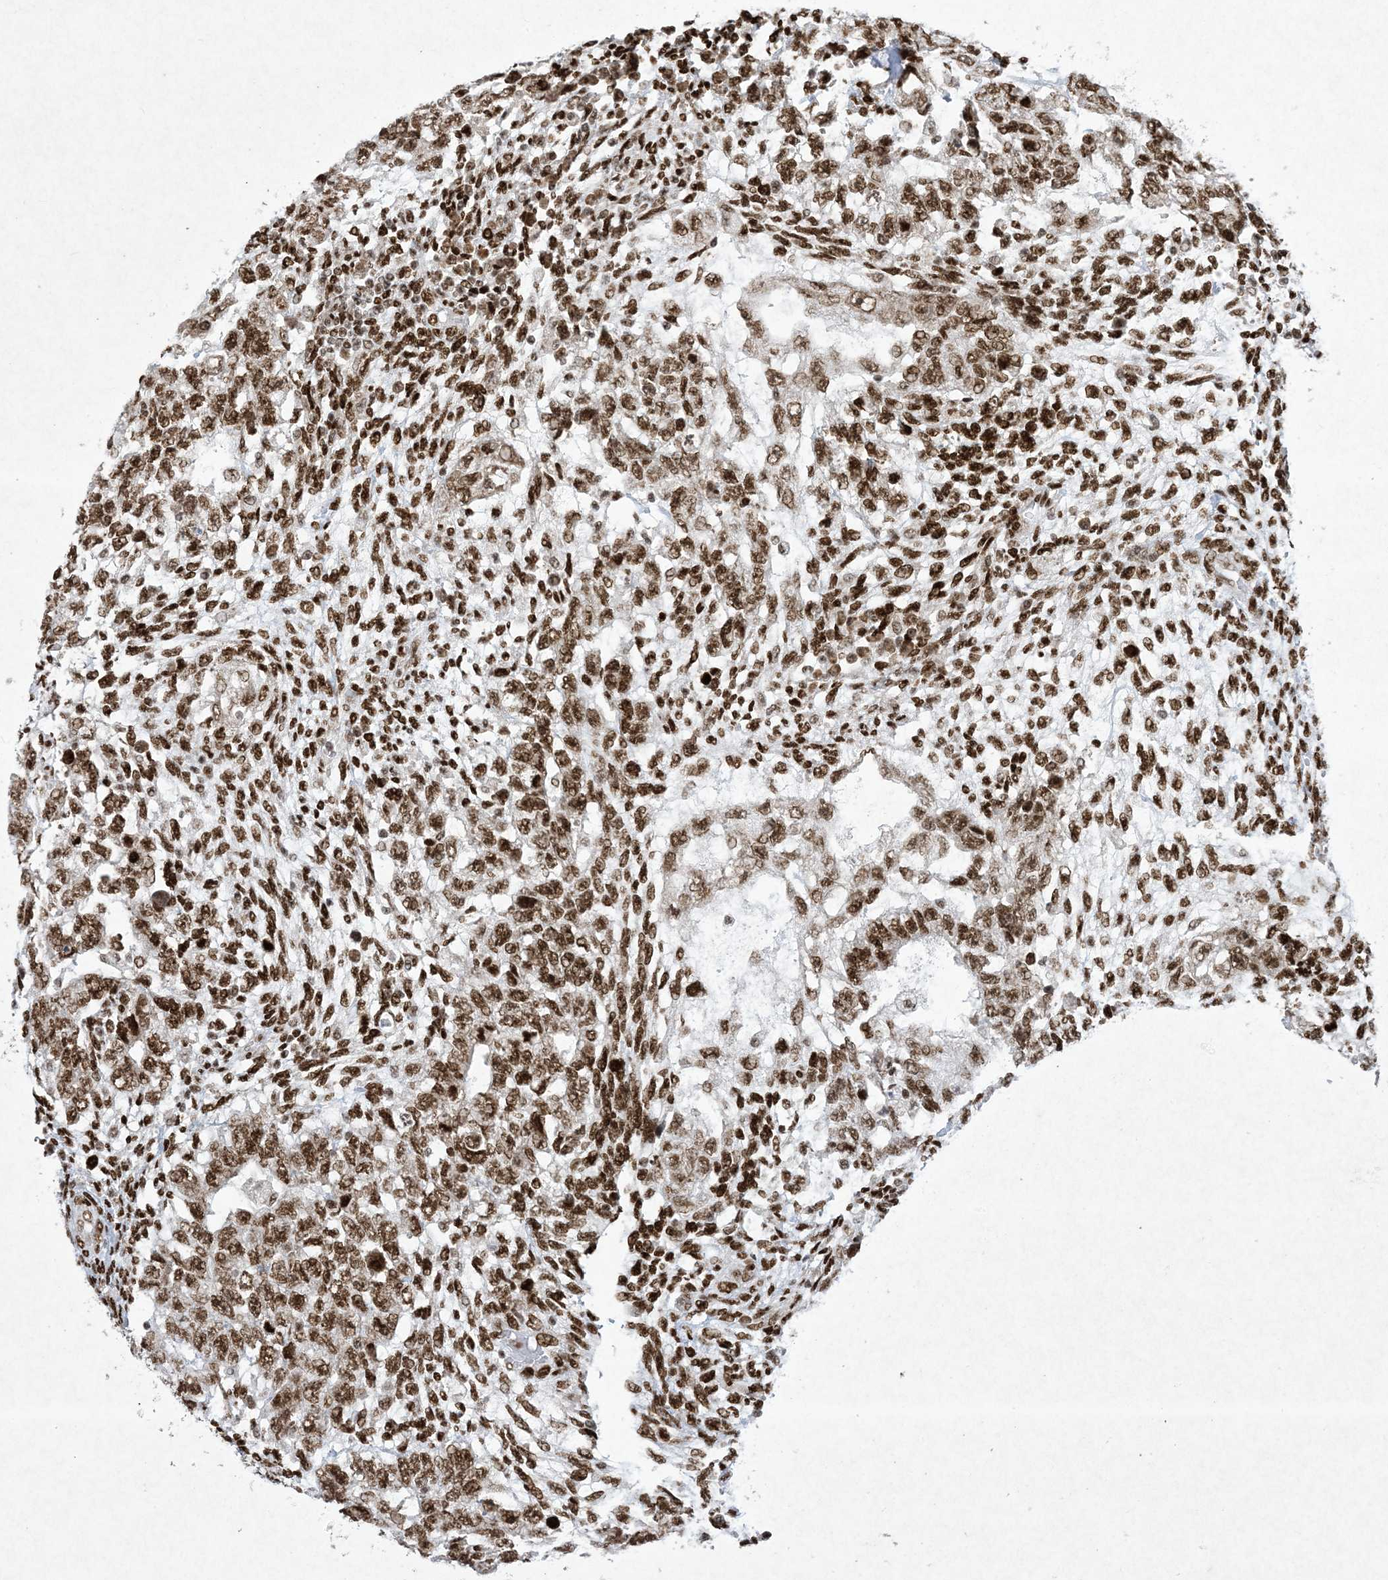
{"staining": {"intensity": "moderate", "quantity": ">75%", "location": "nuclear"}, "tissue": "testis cancer", "cell_type": "Tumor cells", "image_type": "cancer", "snomed": [{"axis": "morphology", "description": "Normal tissue, NOS"}, {"axis": "morphology", "description": "Carcinoma, Embryonal, NOS"}, {"axis": "topography", "description": "Testis"}], "caption": "The micrograph reveals a brown stain indicating the presence of a protein in the nuclear of tumor cells in testis cancer. The protein is shown in brown color, while the nuclei are stained blue.", "gene": "PKNOX2", "patient": {"sex": "male", "age": 36}}